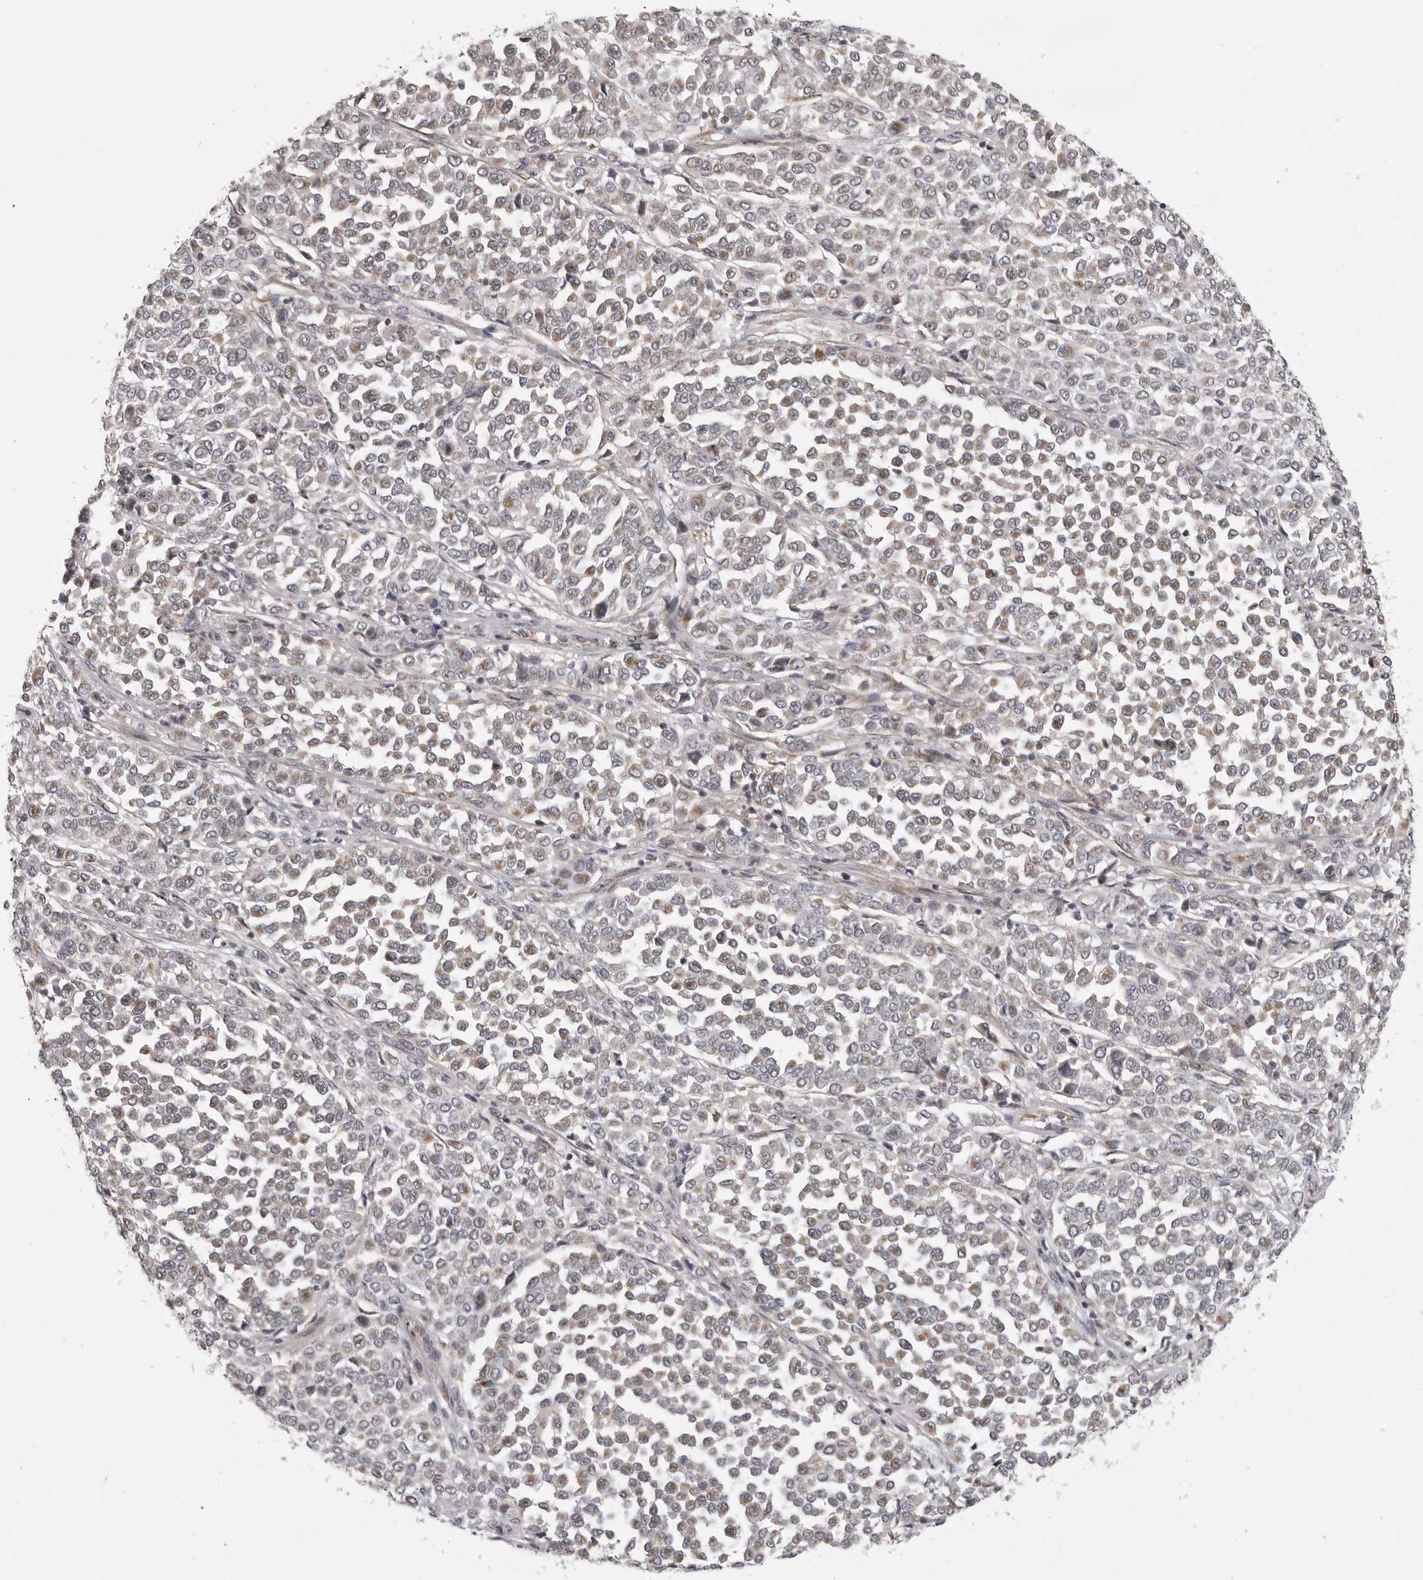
{"staining": {"intensity": "weak", "quantity": "25%-75%", "location": "cytoplasmic/membranous"}, "tissue": "melanoma", "cell_type": "Tumor cells", "image_type": "cancer", "snomed": [{"axis": "morphology", "description": "Malignant melanoma, Metastatic site"}, {"axis": "topography", "description": "Pancreas"}], "caption": "A histopathology image showing weak cytoplasmic/membranous expression in about 25%-75% of tumor cells in malignant melanoma (metastatic site), as visualized by brown immunohistochemical staining.", "gene": "POLE2", "patient": {"sex": "female", "age": 30}}